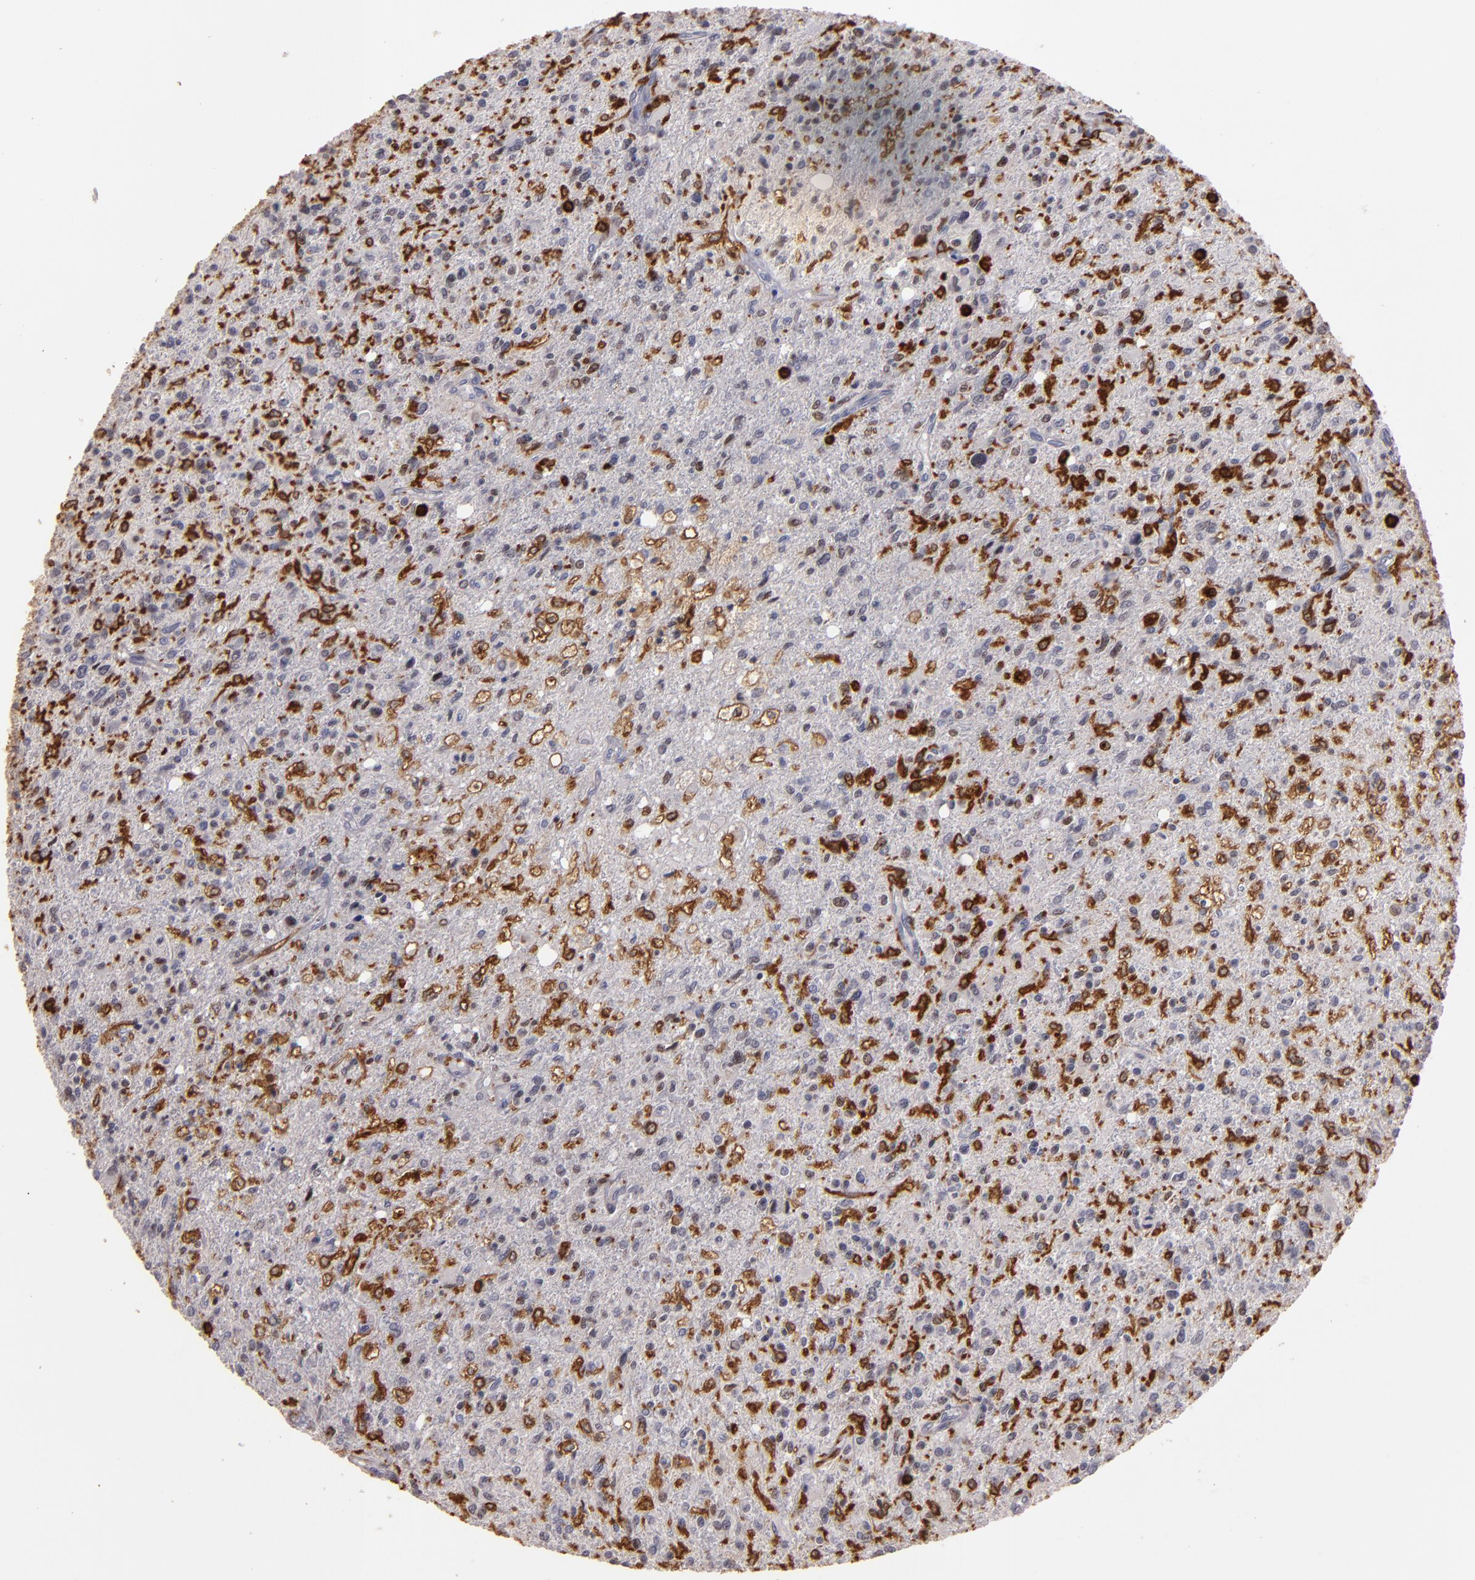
{"staining": {"intensity": "negative", "quantity": "none", "location": "none"}, "tissue": "glioma", "cell_type": "Tumor cells", "image_type": "cancer", "snomed": [{"axis": "morphology", "description": "Glioma, malignant, High grade"}, {"axis": "topography", "description": "Cerebral cortex"}], "caption": "Tumor cells are negative for protein expression in human malignant glioma (high-grade). The staining was performed using DAB (3,3'-diaminobenzidine) to visualize the protein expression in brown, while the nuclei were stained in blue with hematoxylin (Magnification: 20x).", "gene": "WAS", "patient": {"sex": "male", "age": 76}}